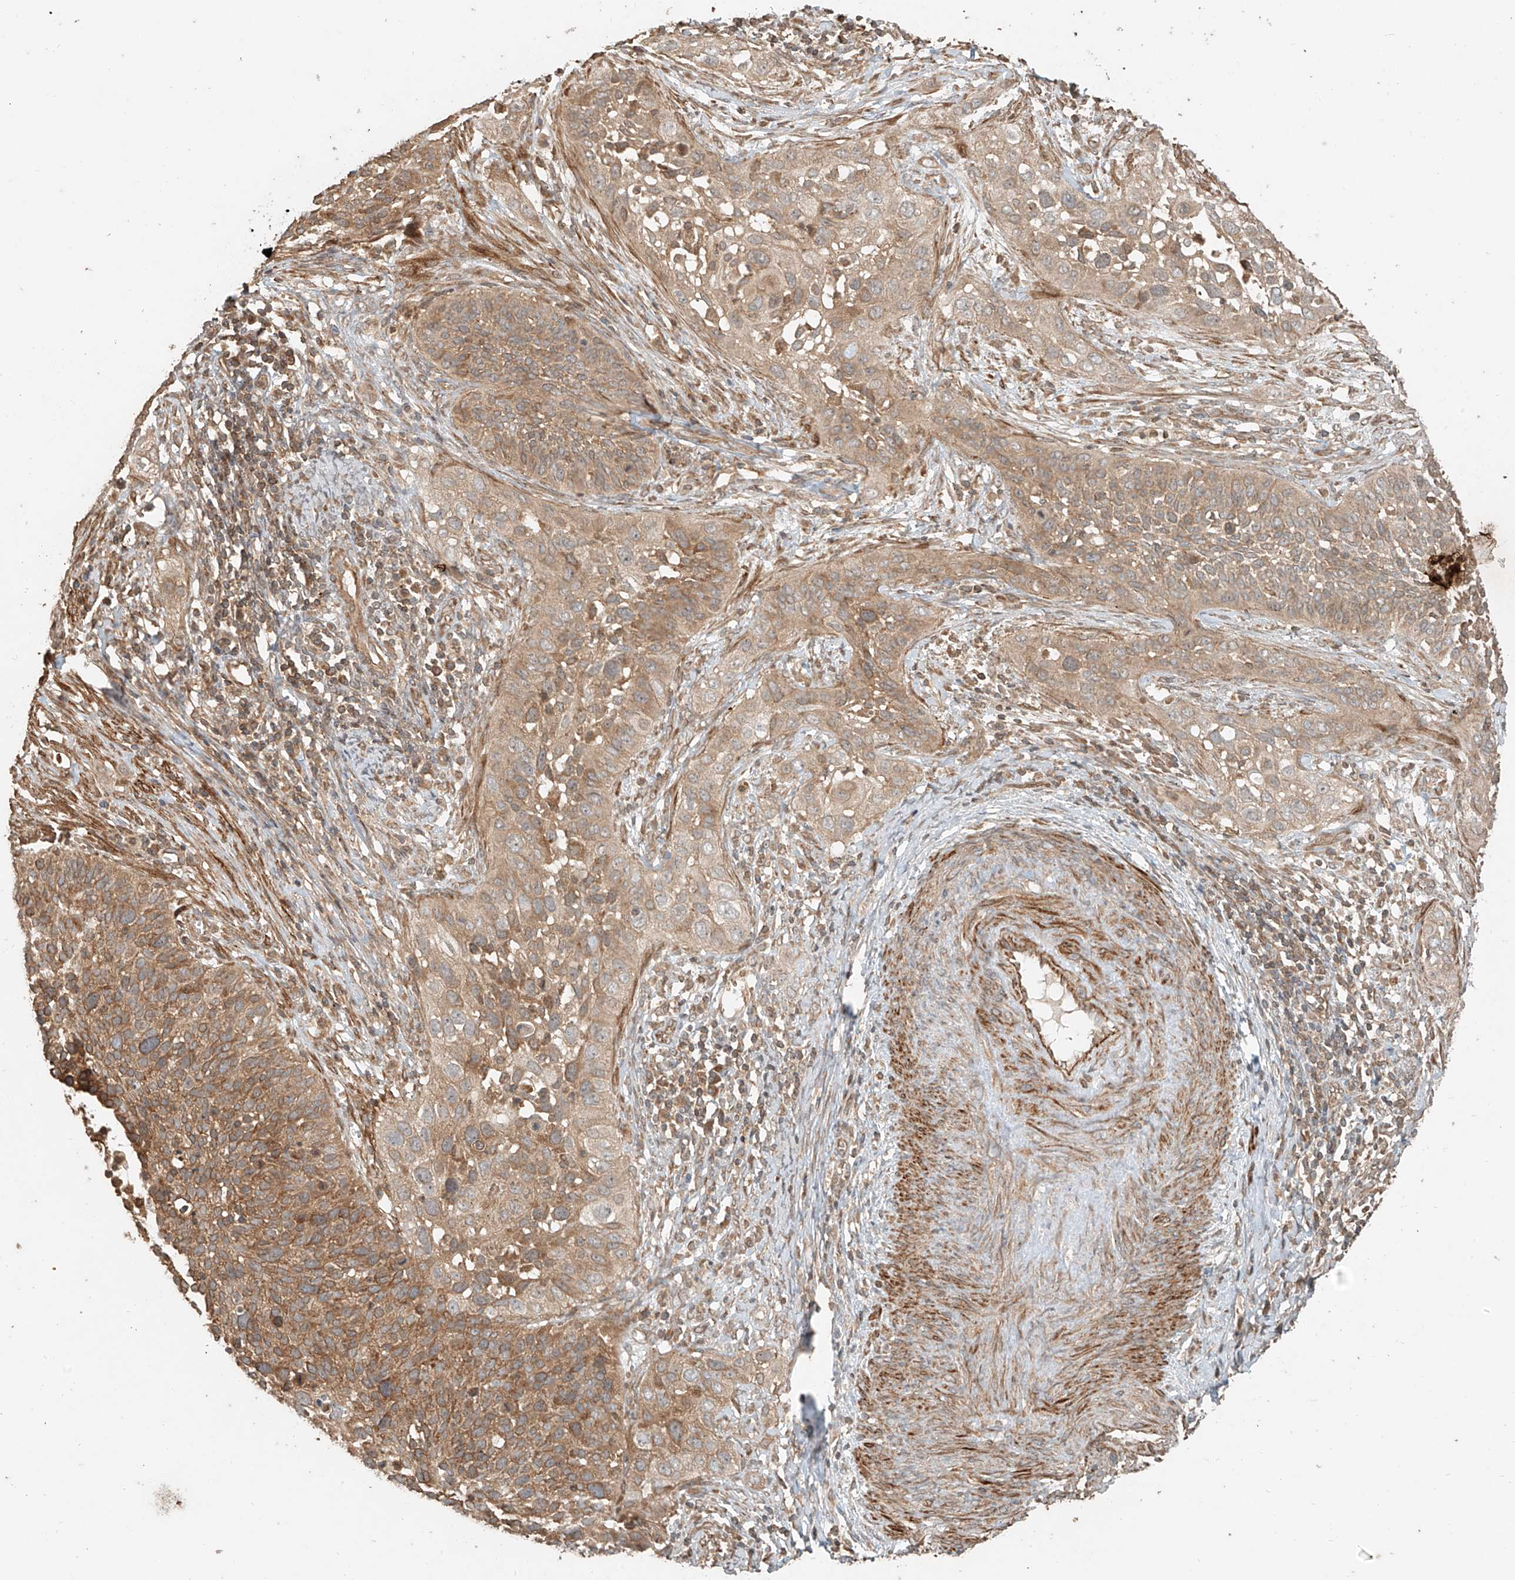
{"staining": {"intensity": "moderate", "quantity": ">75%", "location": "cytoplasmic/membranous"}, "tissue": "cervical cancer", "cell_type": "Tumor cells", "image_type": "cancer", "snomed": [{"axis": "morphology", "description": "Squamous cell carcinoma, NOS"}, {"axis": "topography", "description": "Cervix"}], "caption": "Cervical cancer stained with a protein marker shows moderate staining in tumor cells.", "gene": "ANKZF1", "patient": {"sex": "female", "age": 34}}